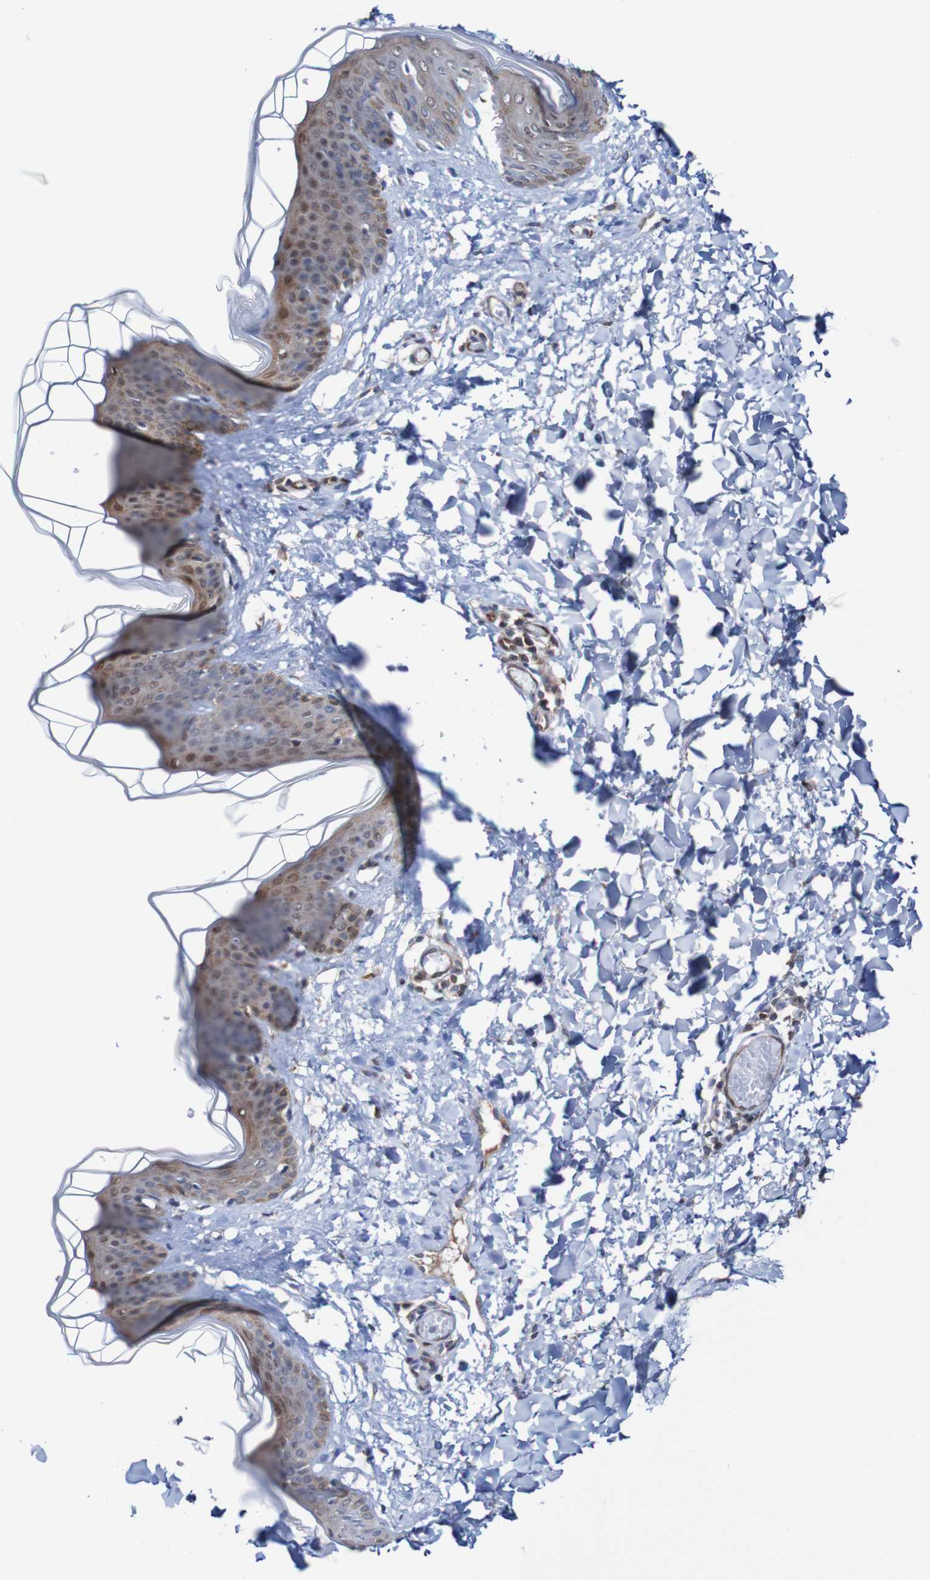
{"staining": {"intensity": "moderate", "quantity": "25%-75%", "location": "cytoplasmic/membranous"}, "tissue": "skin", "cell_type": "Fibroblasts", "image_type": "normal", "snomed": [{"axis": "morphology", "description": "Normal tissue, NOS"}, {"axis": "topography", "description": "Skin"}], "caption": "An immunohistochemistry image of unremarkable tissue is shown. Protein staining in brown labels moderate cytoplasmic/membranous positivity in skin within fibroblasts.", "gene": "RIGI", "patient": {"sex": "female", "age": 17}}